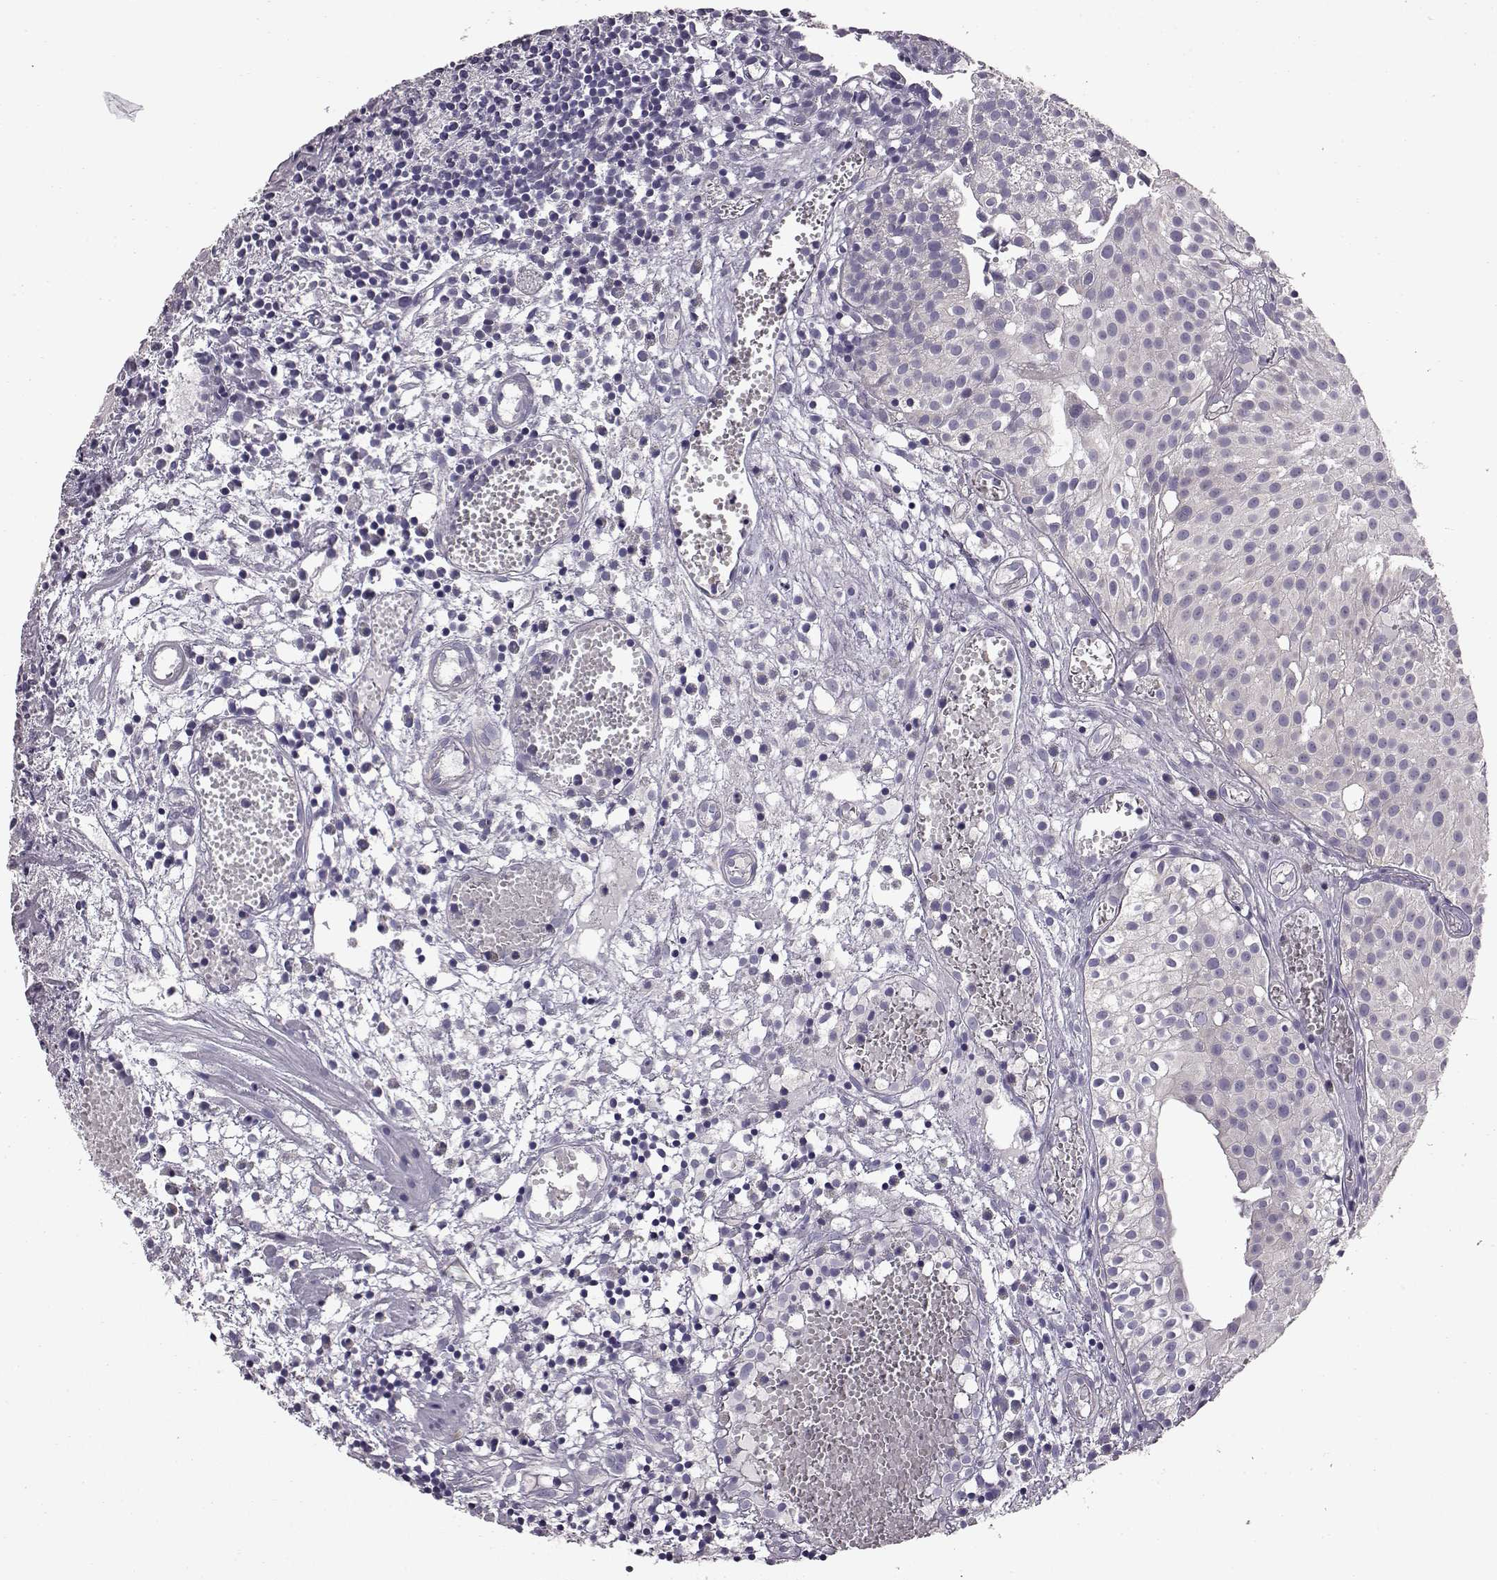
{"staining": {"intensity": "negative", "quantity": "none", "location": "none"}, "tissue": "urothelial cancer", "cell_type": "Tumor cells", "image_type": "cancer", "snomed": [{"axis": "morphology", "description": "Urothelial carcinoma, Low grade"}, {"axis": "topography", "description": "Urinary bladder"}], "caption": "Image shows no protein positivity in tumor cells of low-grade urothelial carcinoma tissue.", "gene": "ADGRG2", "patient": {"sex": "male", "age": 79}}